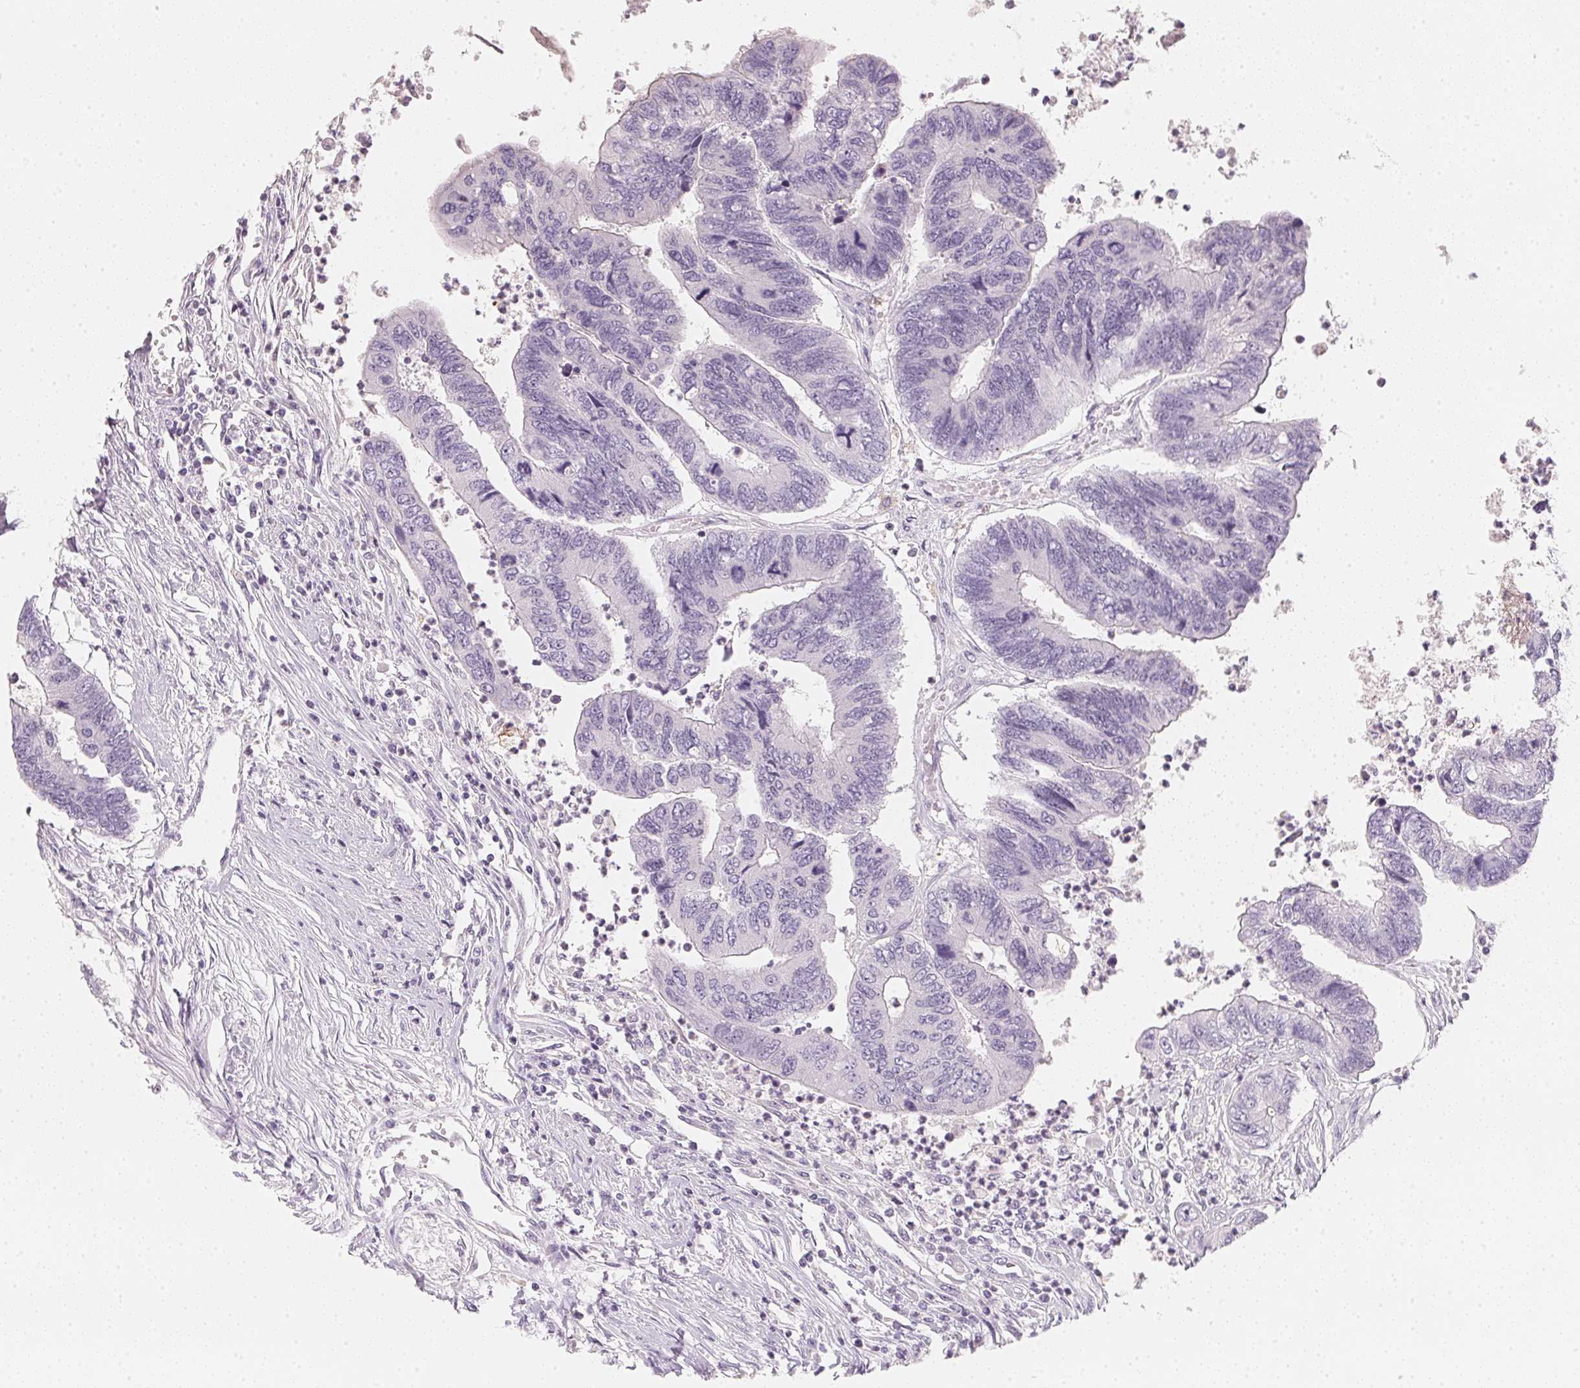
{"staining": {"intensity": "negative", "quantity": "none", "location": "none"}, "tissue": "colorectal cancer", "cell_type": "Tumor cells", "image_type": "cancer", "snomed": [{"axis": "morphology", "description": "Adenocarcinoma, NOS"}, {"axis": "topography", "description": "Colon"}], "caption": "This histopathology image is of adenocarcinoma (colorectal) stained with IHC to label a protein in brown with the nuclei are counter-stained blue. There is no staining in tumor cells.", "gene": "CFAP276", "patient": {"sex": "female", "age": 67}}